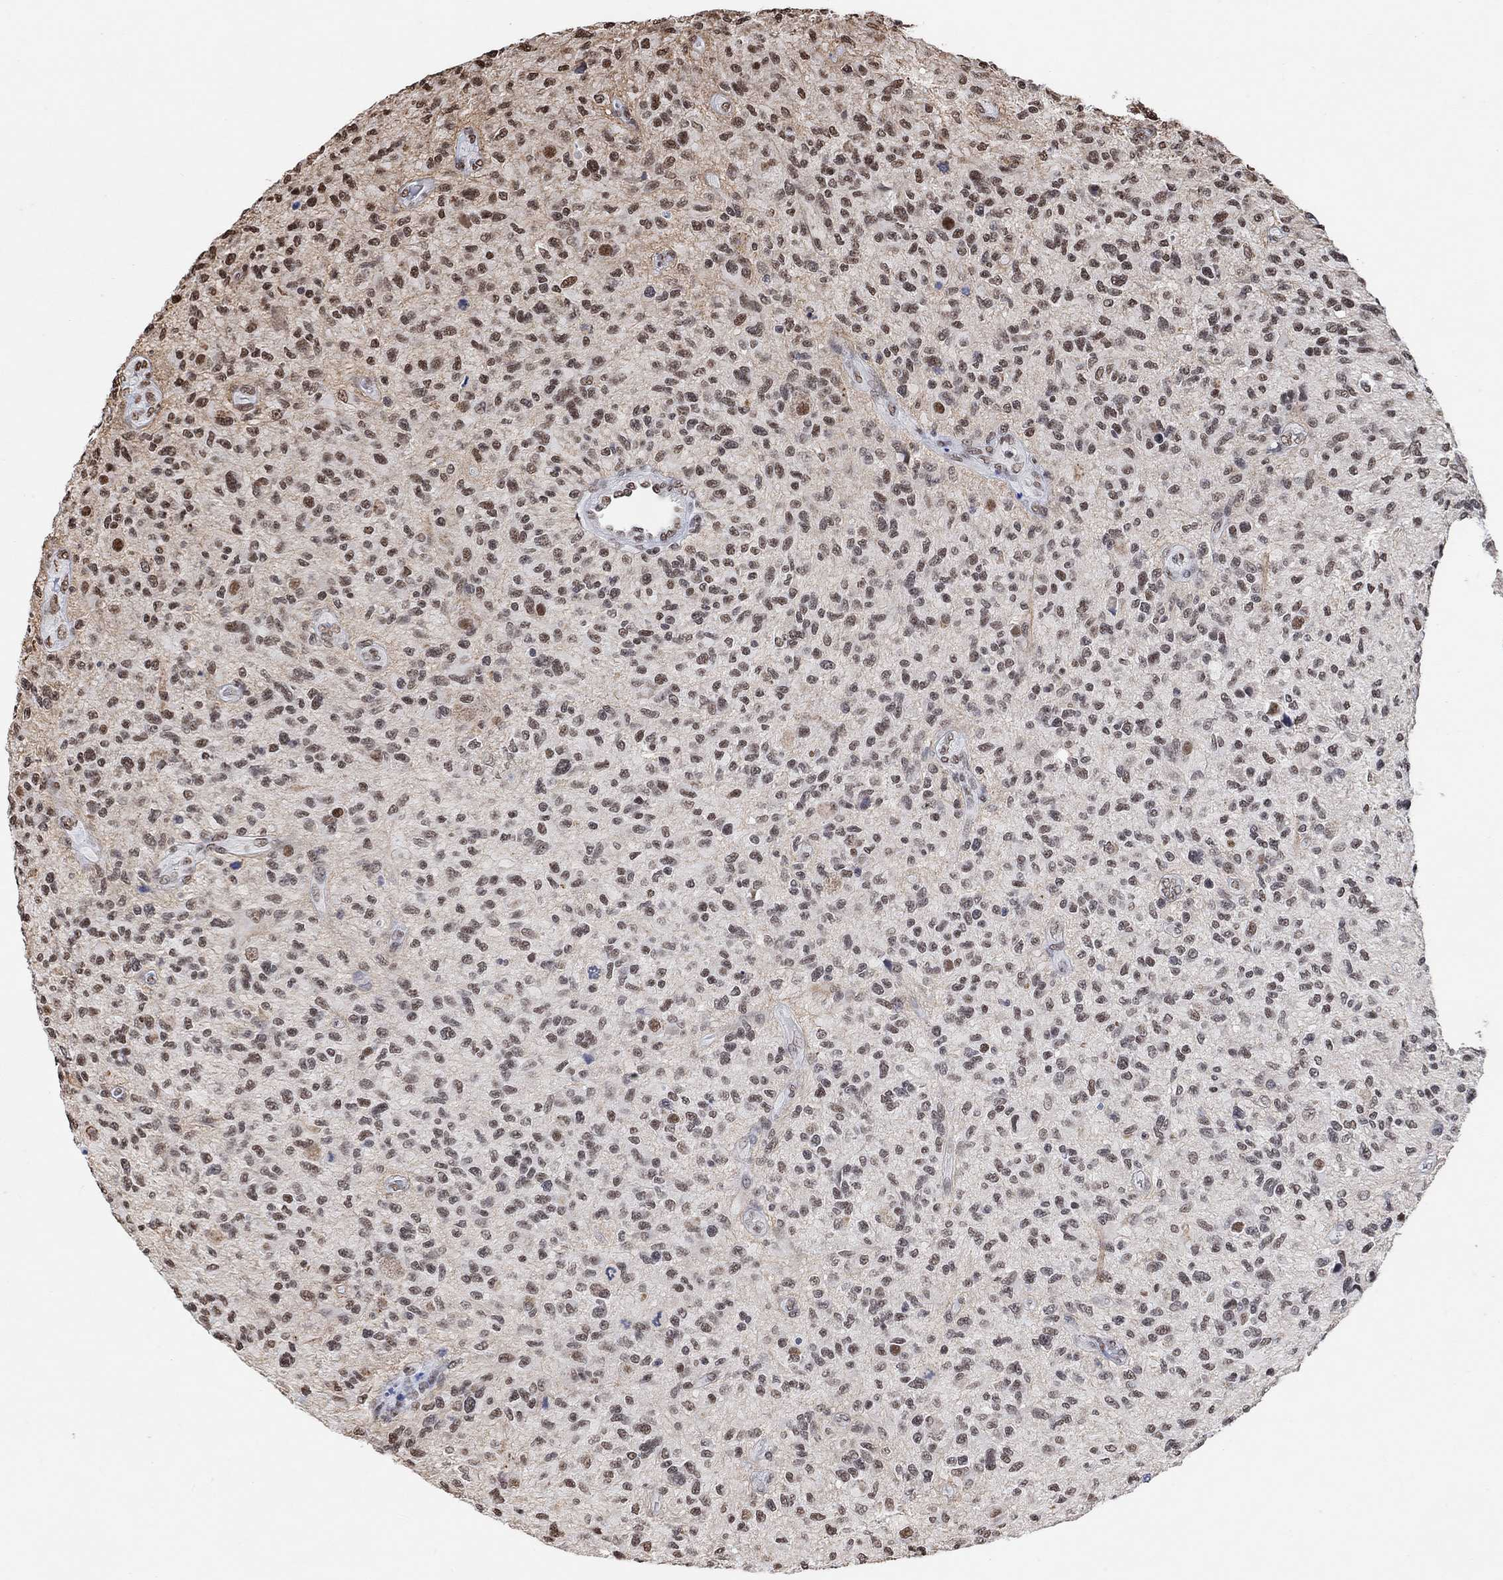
{"staining": {"intensity": "moderate", "quantity": "25%-75%", "location": "nuclear"}, "tissue": "glioma", "cell_type": "Tumor cells", "image_type": "cancer", "snomed": [{"axis": "morphology", "description": "Glioma, malignant, High grade"}, {"axis": "topography", "description": "Brain"}], "caption": "This micrograph demonstrates immunohistochemistry staining of malignant glioma (high-grade), with medium moderate nuclear staining in approximately 25%-75% of tumor cells.", "gene": "USP39", "patient": {"sex": "male", "age": 47}}